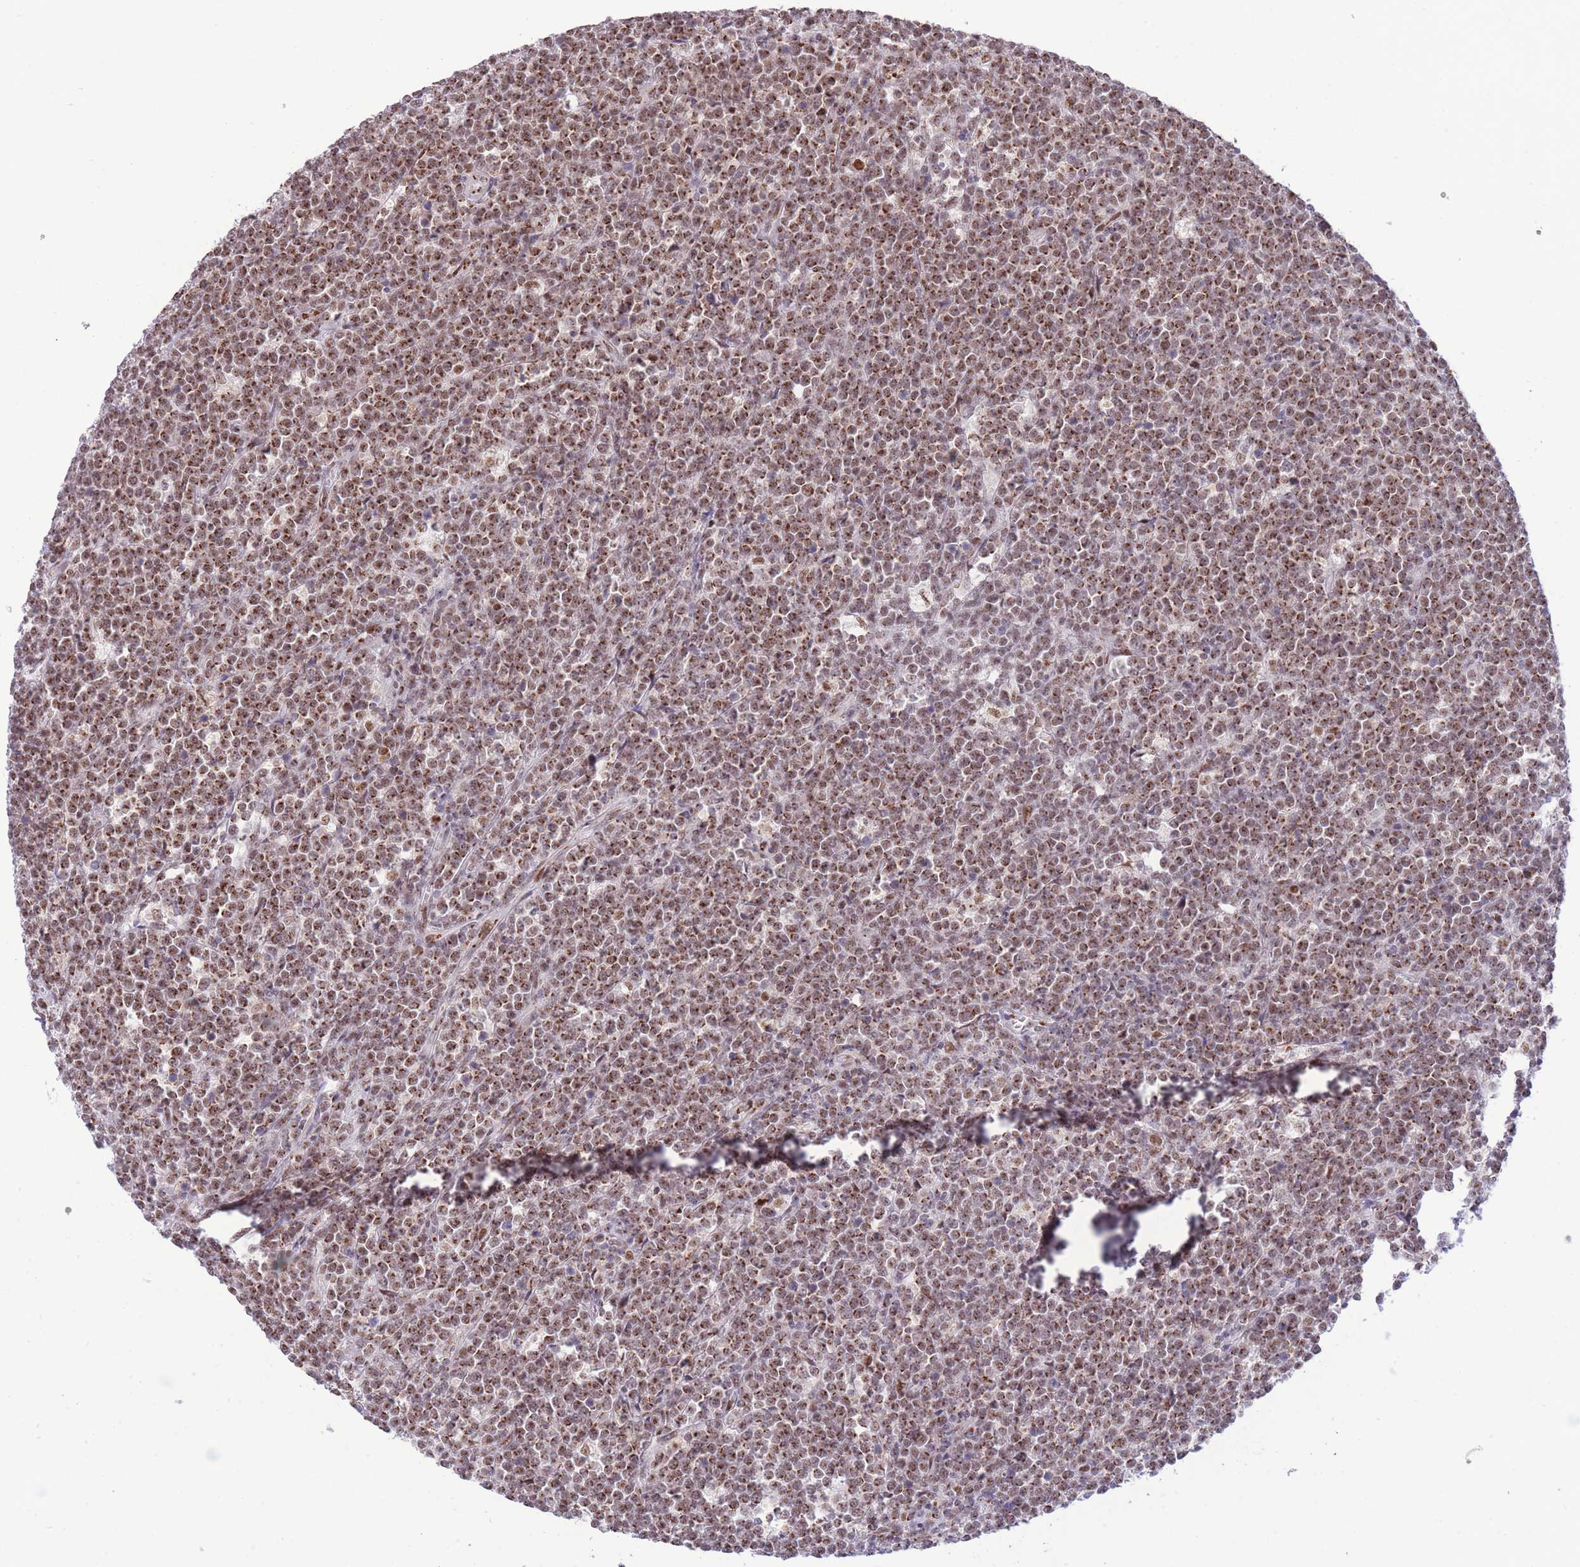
{"staining": {"intensity": "moderate", "quantity": ">75%", "location": "cytoplasmic/membranous,nuclear"}, "tissue": "lymphoma", "cell_type": "Tumor cells", "image_type": "cancer", "snomed": [{"axis": "morphology", "description": "Malignant lymphoma, non-Hodgkin's type, High grade"}, {"axis": "topography", "description": "Small intestine"}], "caption": "IHC photomicrograph of human high-grade malignant lymphoma, non-Hodgkin's type stained for a protein (brown), which shows medium levels of moderate cytoplasmic/membranous and nuclear staining in about >75% of tumor cells.", "gene": "INO80C", "patient": {"sex": "male", "age": 8}}